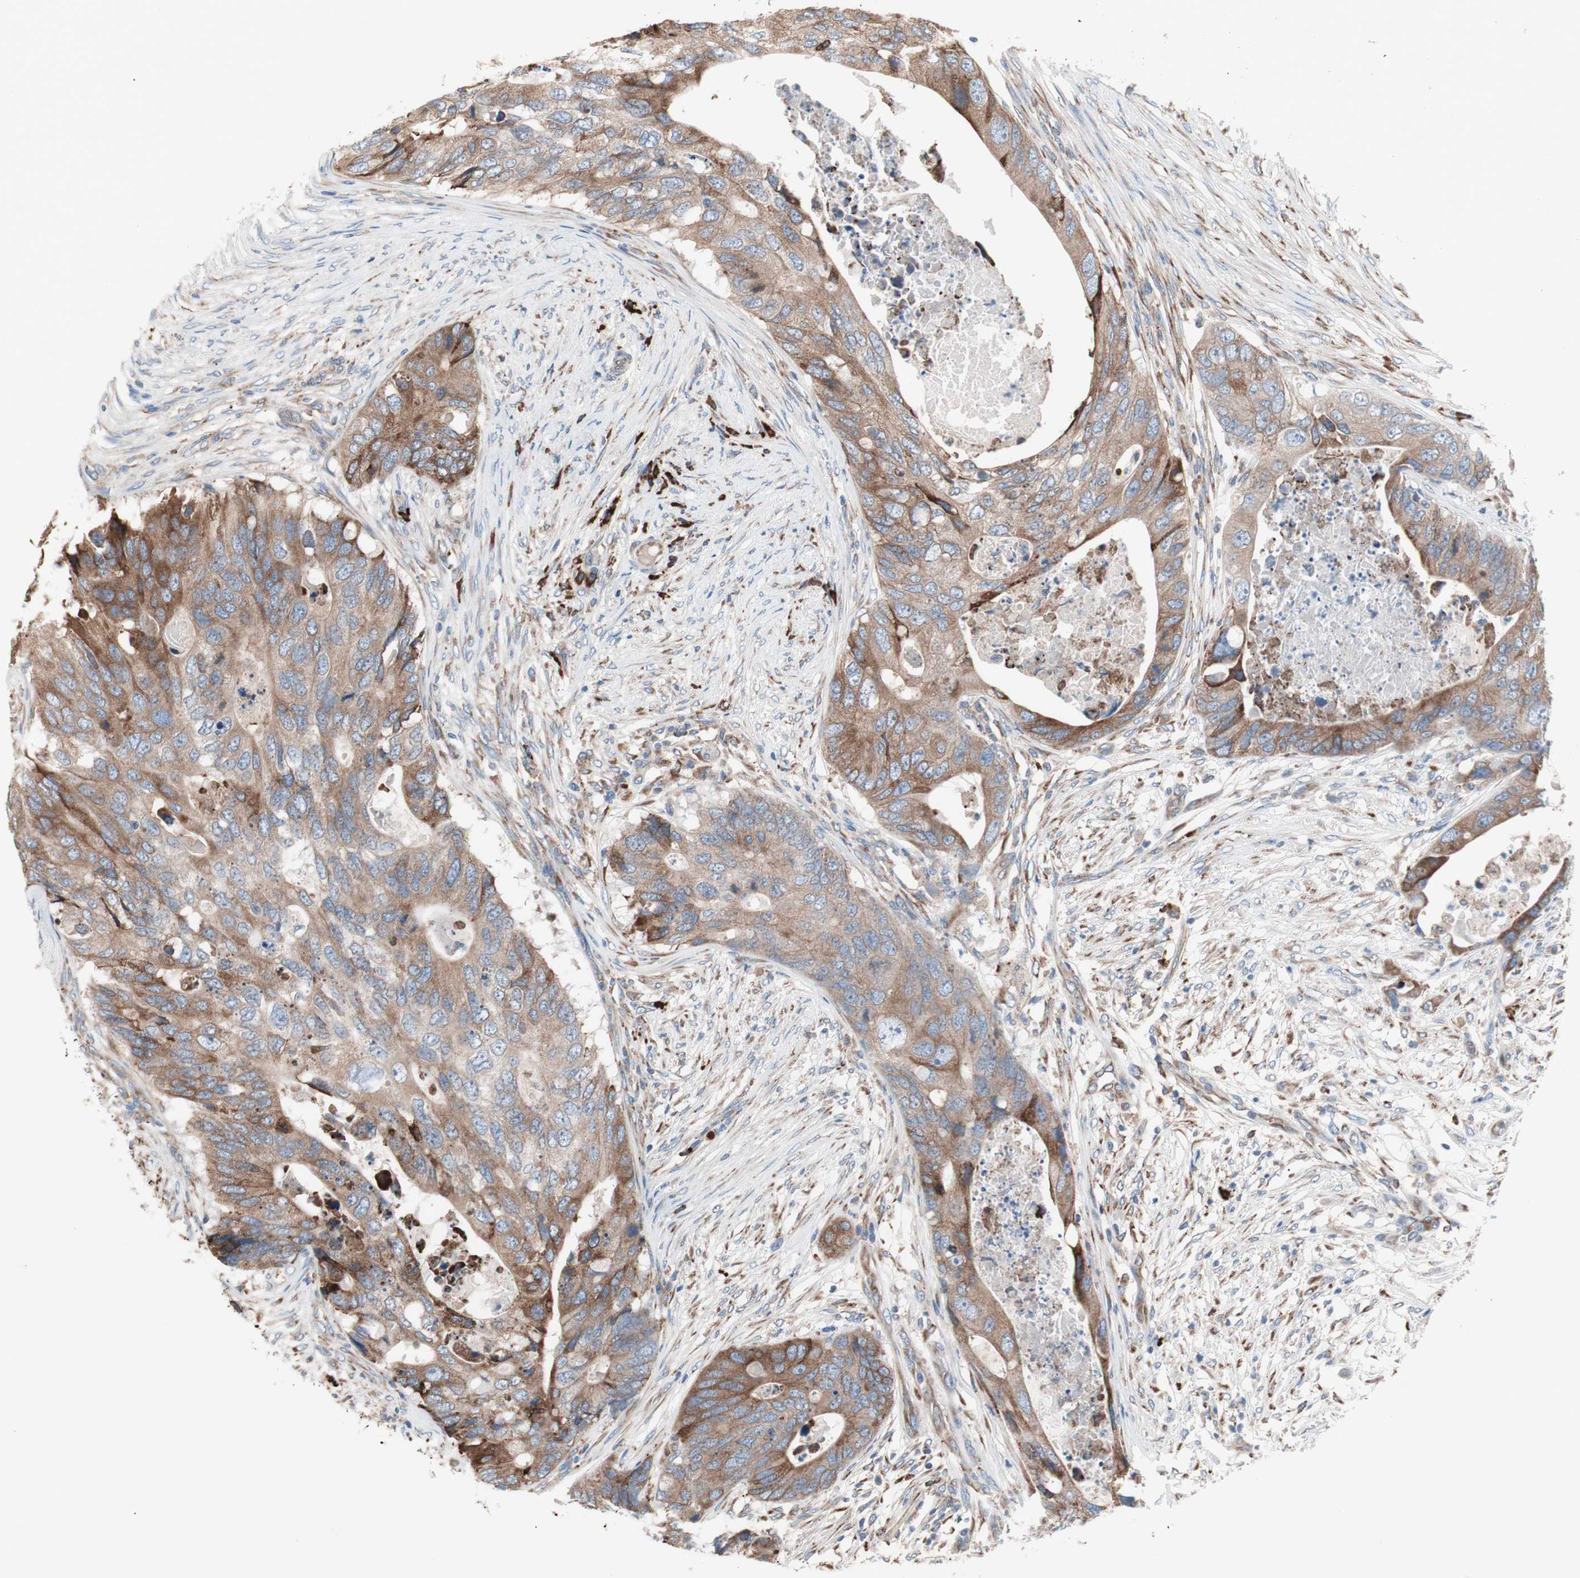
{"staining": {"intensity": "moderate", "quantity": ">75%", "location": "cytoplasmic/membranous"}, "tissue": "colorectal cancer", "cell_type": "Tumor cells", "image_type": "cancer", "snomed": [{"axis": "morphology", "description": "Adenocarcinoma, NOS"}, {"axis": "topography", "description": "Colon"}], "caption": "Tumor cells display moderate cytoplasmic/membranous positivity in about >75% of cells in colorectal adenocarcinoma.", "gene": "SLC27A4", "patient": {"sex": "male", "age": 71}}